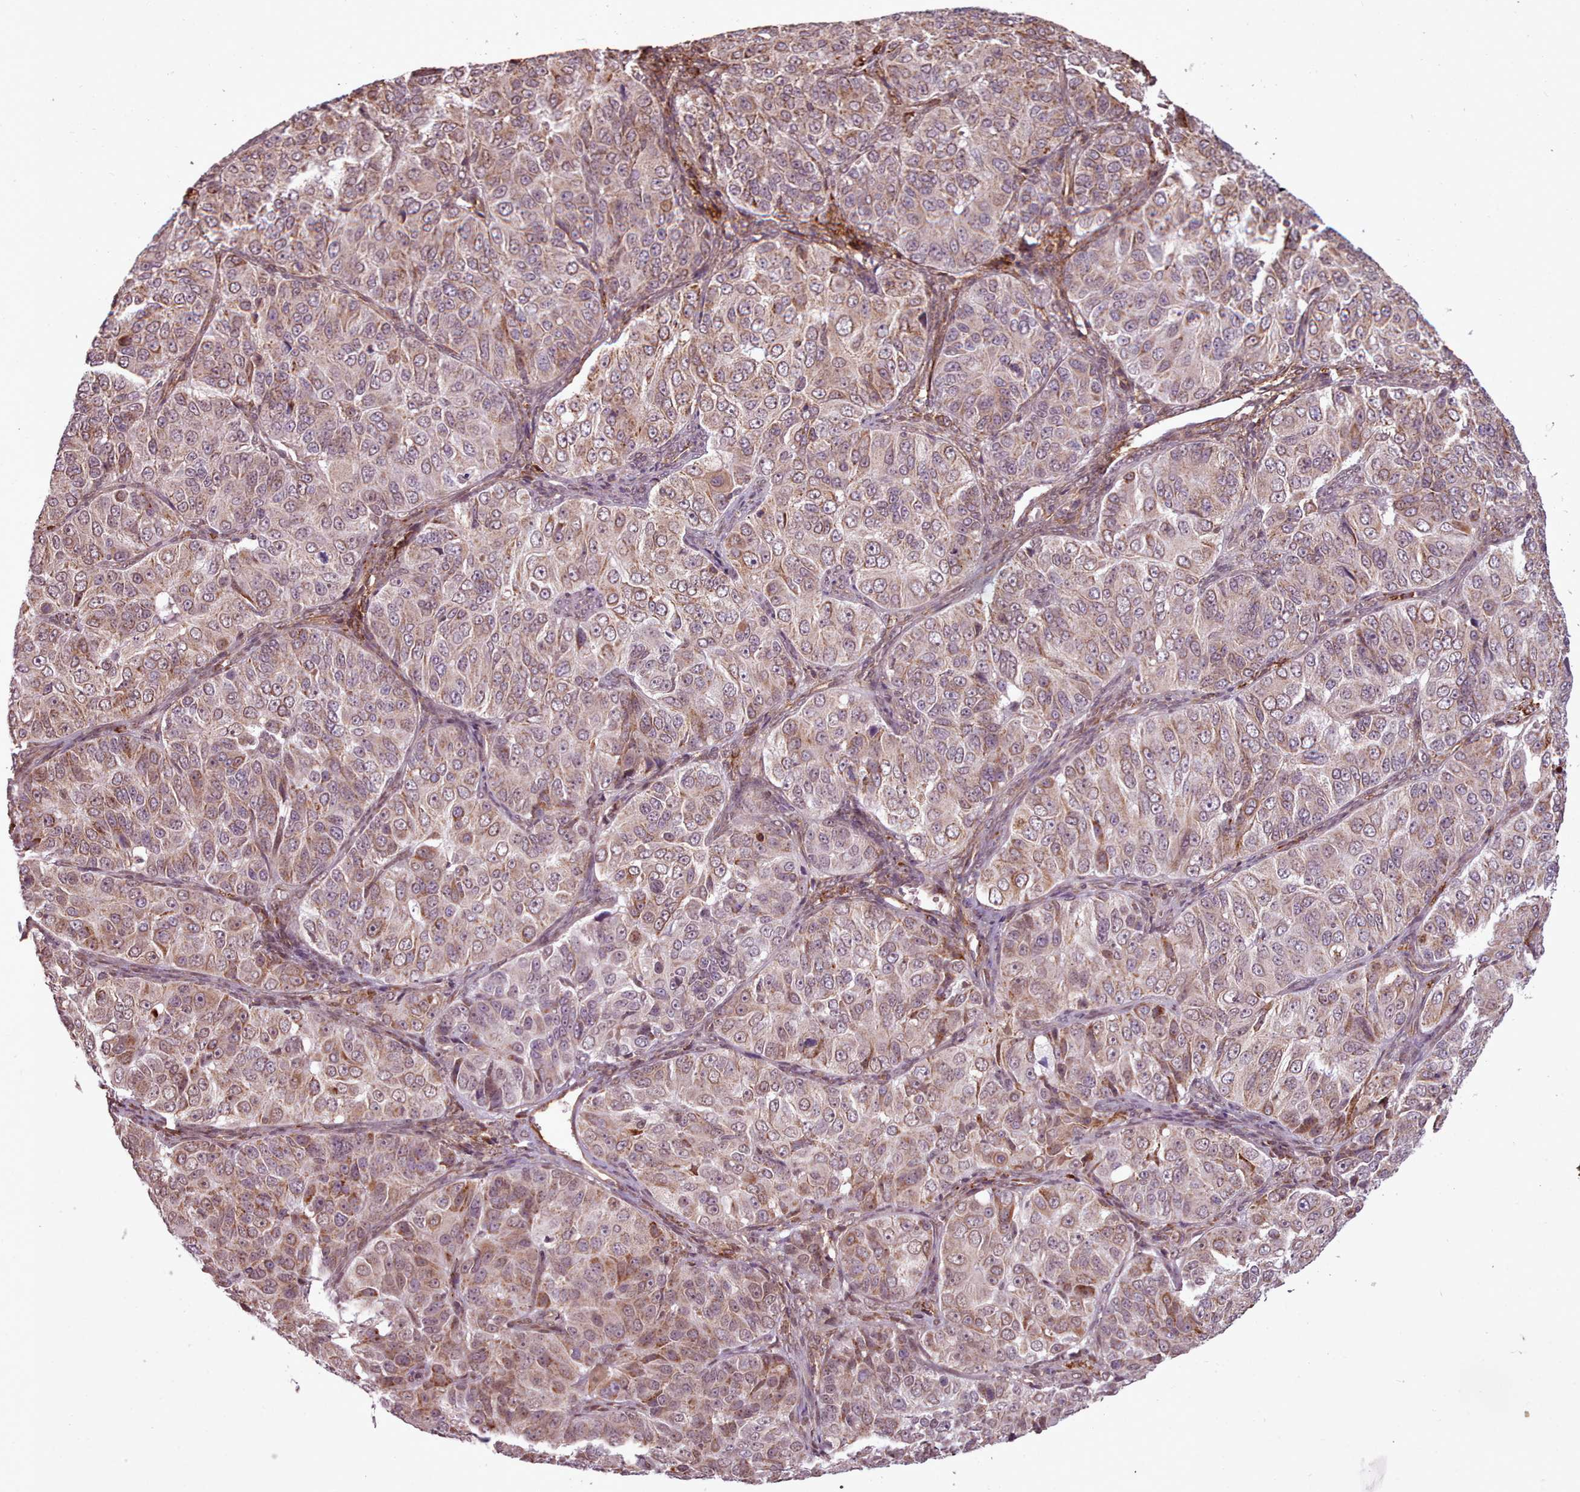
{"staining": {"intensity": "moderate", "quantity": "<25%", "location": "cytoplasmic/membranous"}, "tissue": "ovarian cancer", "cell_type": "Tumor cells", "image_type": "cancer", "snomed": [{"axis": "morphology", "description": "Carcinoma, endometroid"}, {"axis": "topography", "description": "Ovary"}], "caption": "Ovarian cancer (endometroid carcinoma) tissue exhibits moderate cytoplasmic/membranous expression in about <25% of tumor cells", "gene": "ZMYM4", "patient": {"sex": "female", "age": 51}}